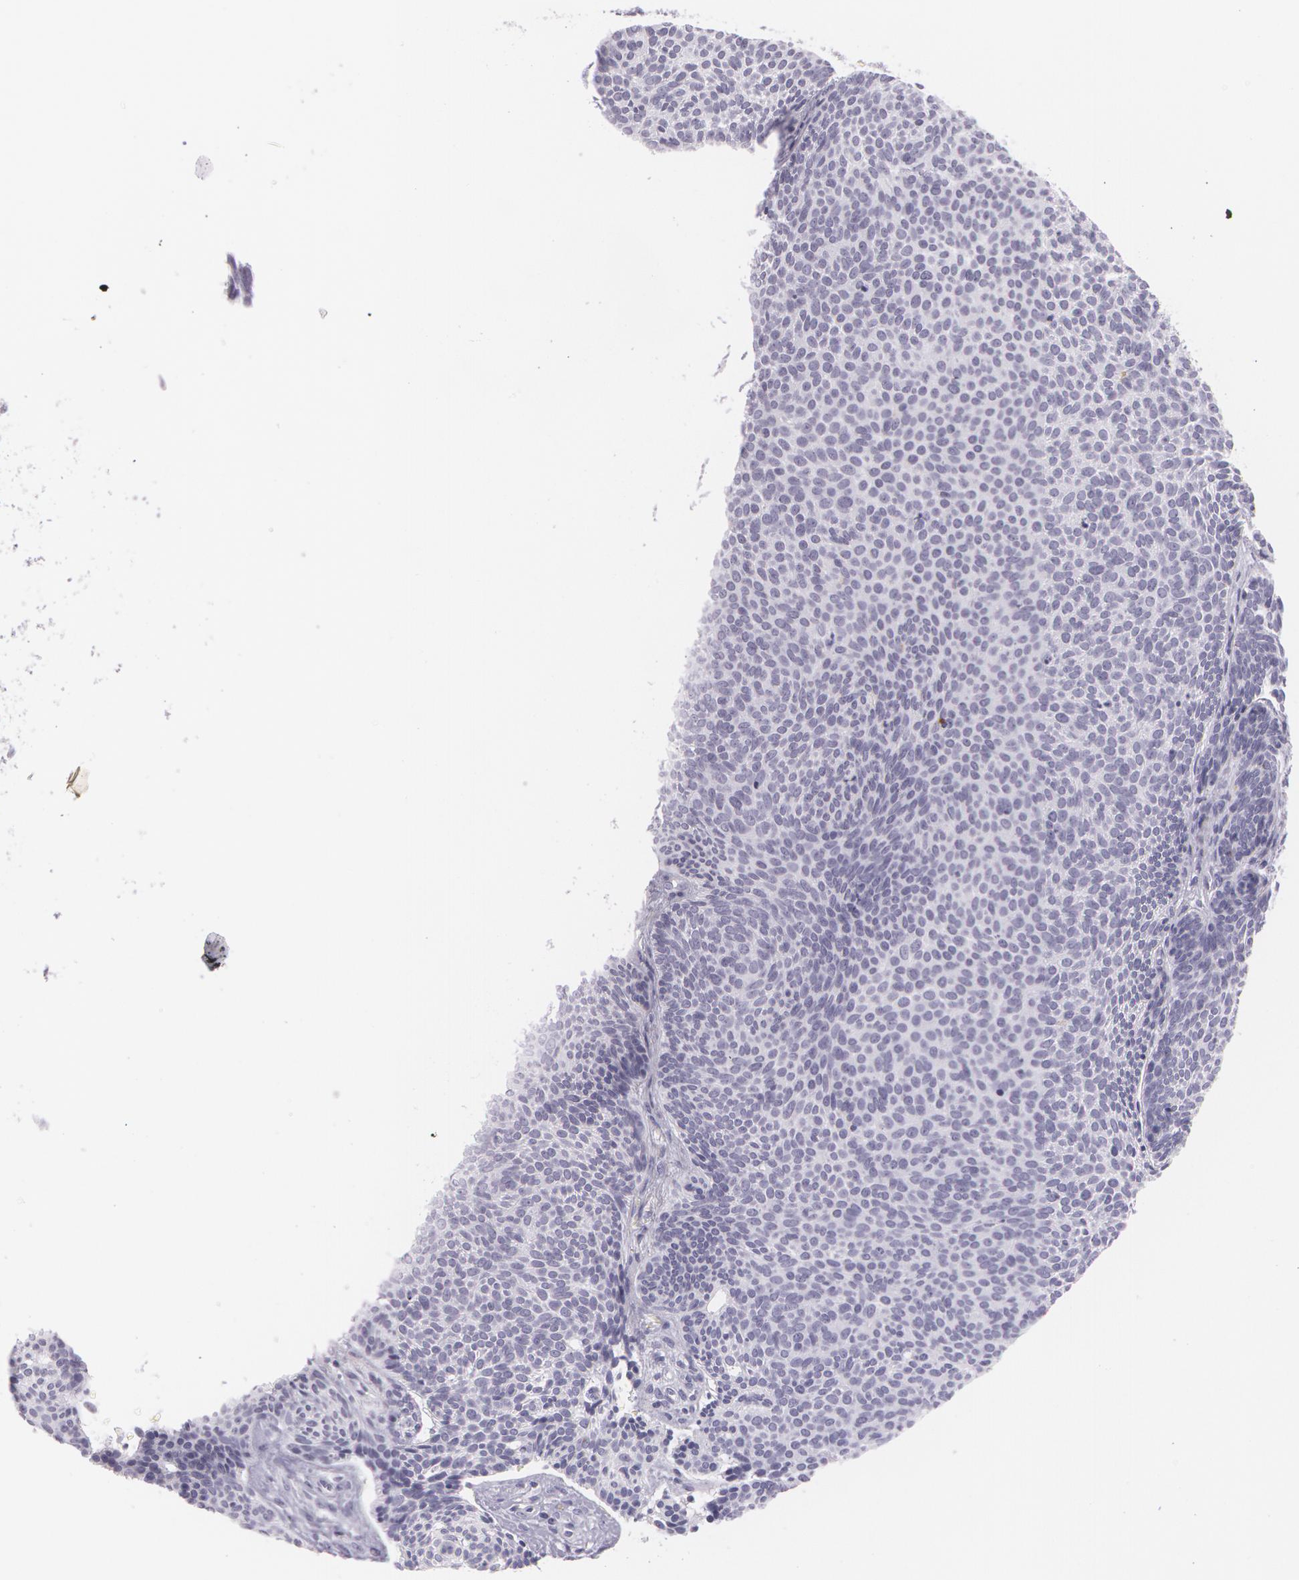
{"staining": {"intensity": "negative", "quantity": "none", "location": "none"}, "tissue": "skin cancer", "cell_type": "Tumor cells", "image_type": "cancer", "snomed": [{"axis": "morphology", "description": "Basal cell carcinoma"}, {"axis": "topography", "description": "Skin"}], "caption": "A high-resolution histopathology image shows immunohistochemistry staining of skin cancer (basal cell carcinoma), which displays no significant positivity in tumor cells.", "gene": "SNCG", "patient": {"sex": "male", "age": 84}}